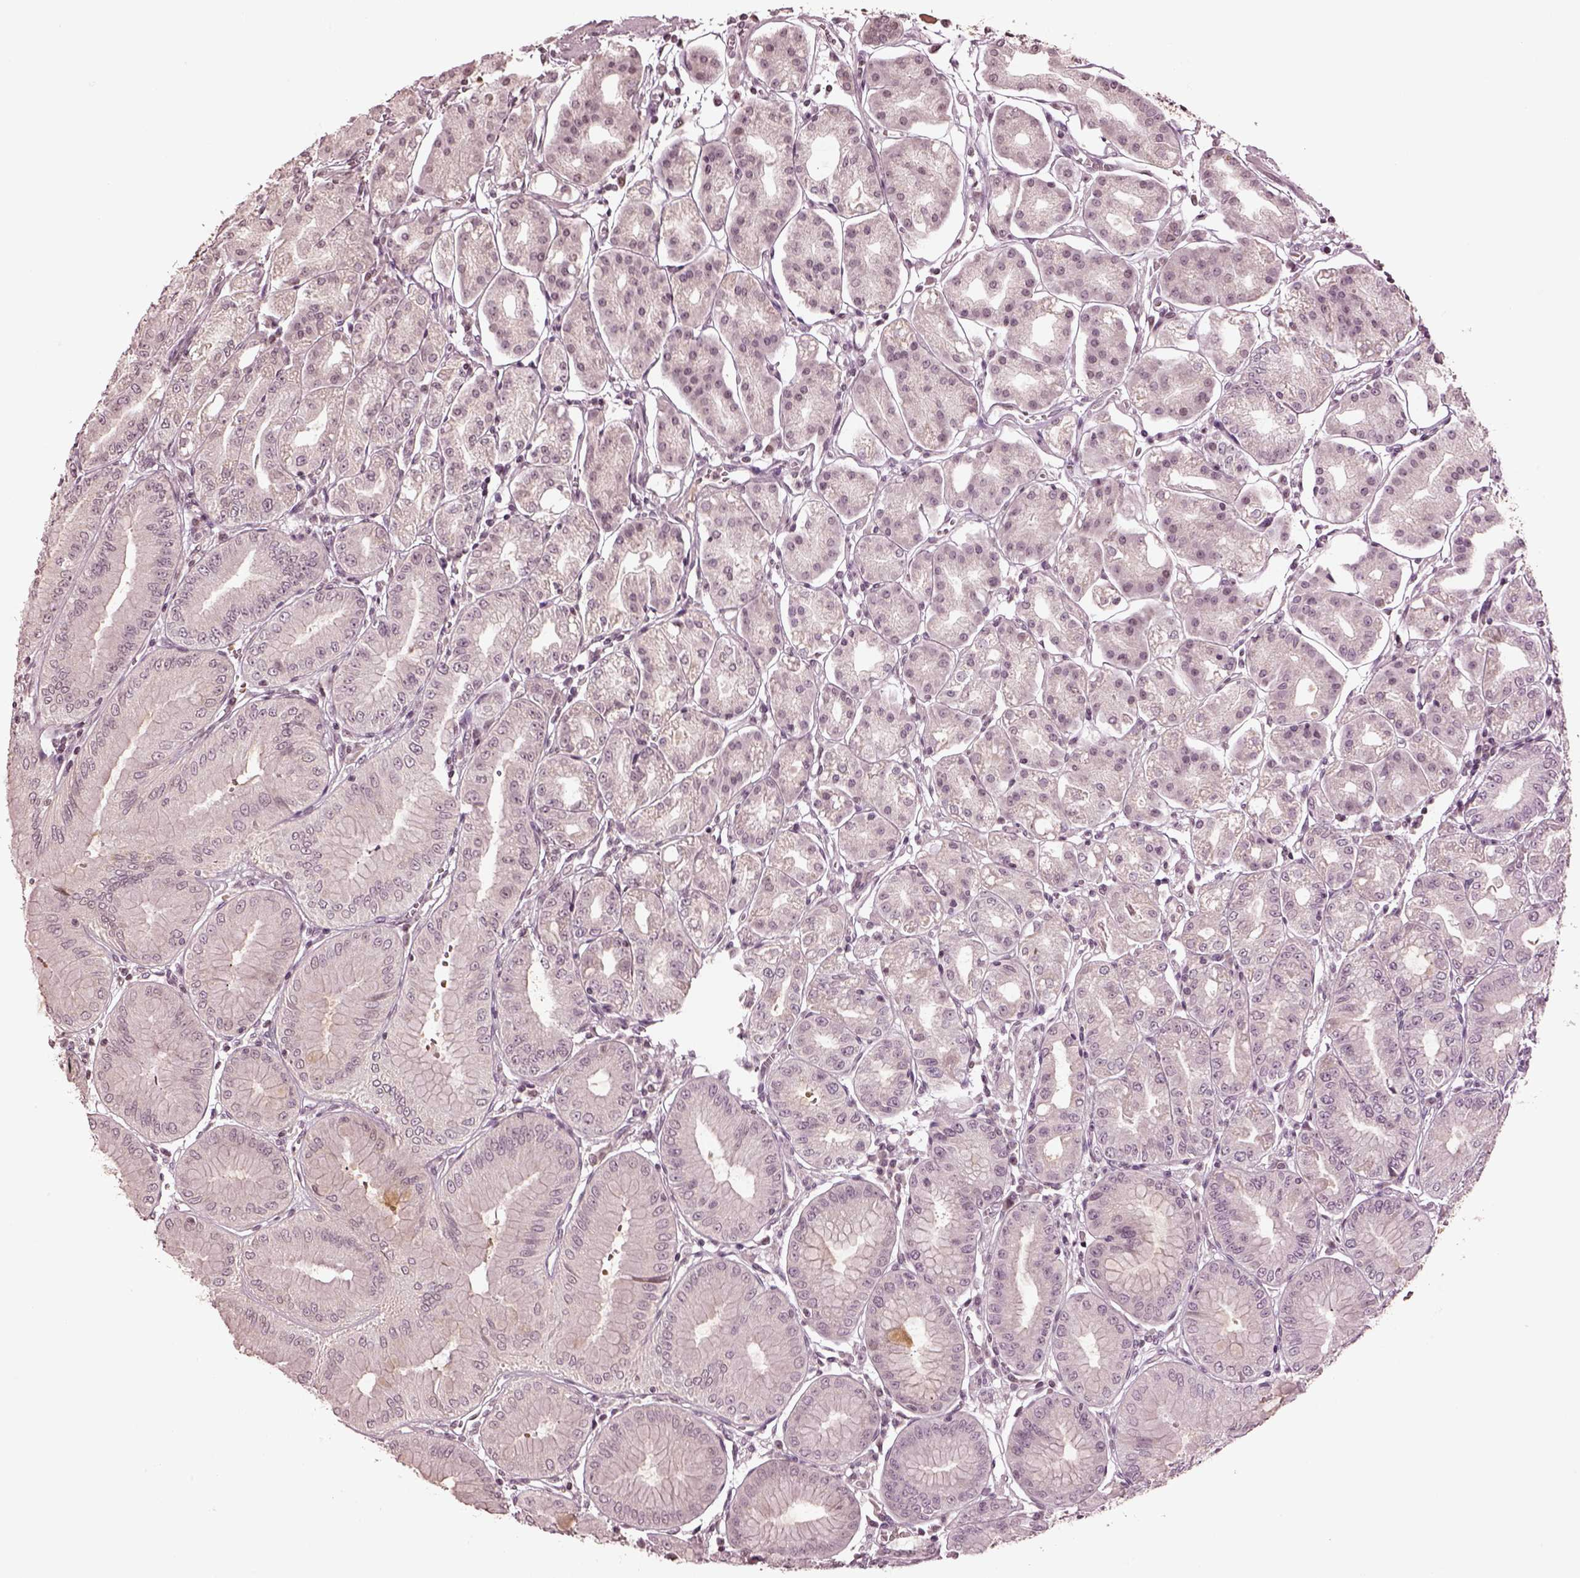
{"staining": {"intensity": "moderate", "quantity": "<25%", "location": "cytoplasmic/membranous,nuclear"}, "tissue": "stomach", "cell_type": "Glandular cells", "image_type": "normal", "snomed": [{"axis": "morphology", "description": "Normal tissue, NOS"}, {"axis": "topography", "description": "Stomach, lower"}], "caption": "Protein analysis of normal stomach reveals moderate cytoplasmic/membranous,nuclear positivity in approximately <25% of glandular cells.", "gene": "GRM4", "patient": {"sex": "male", "age": 71}}